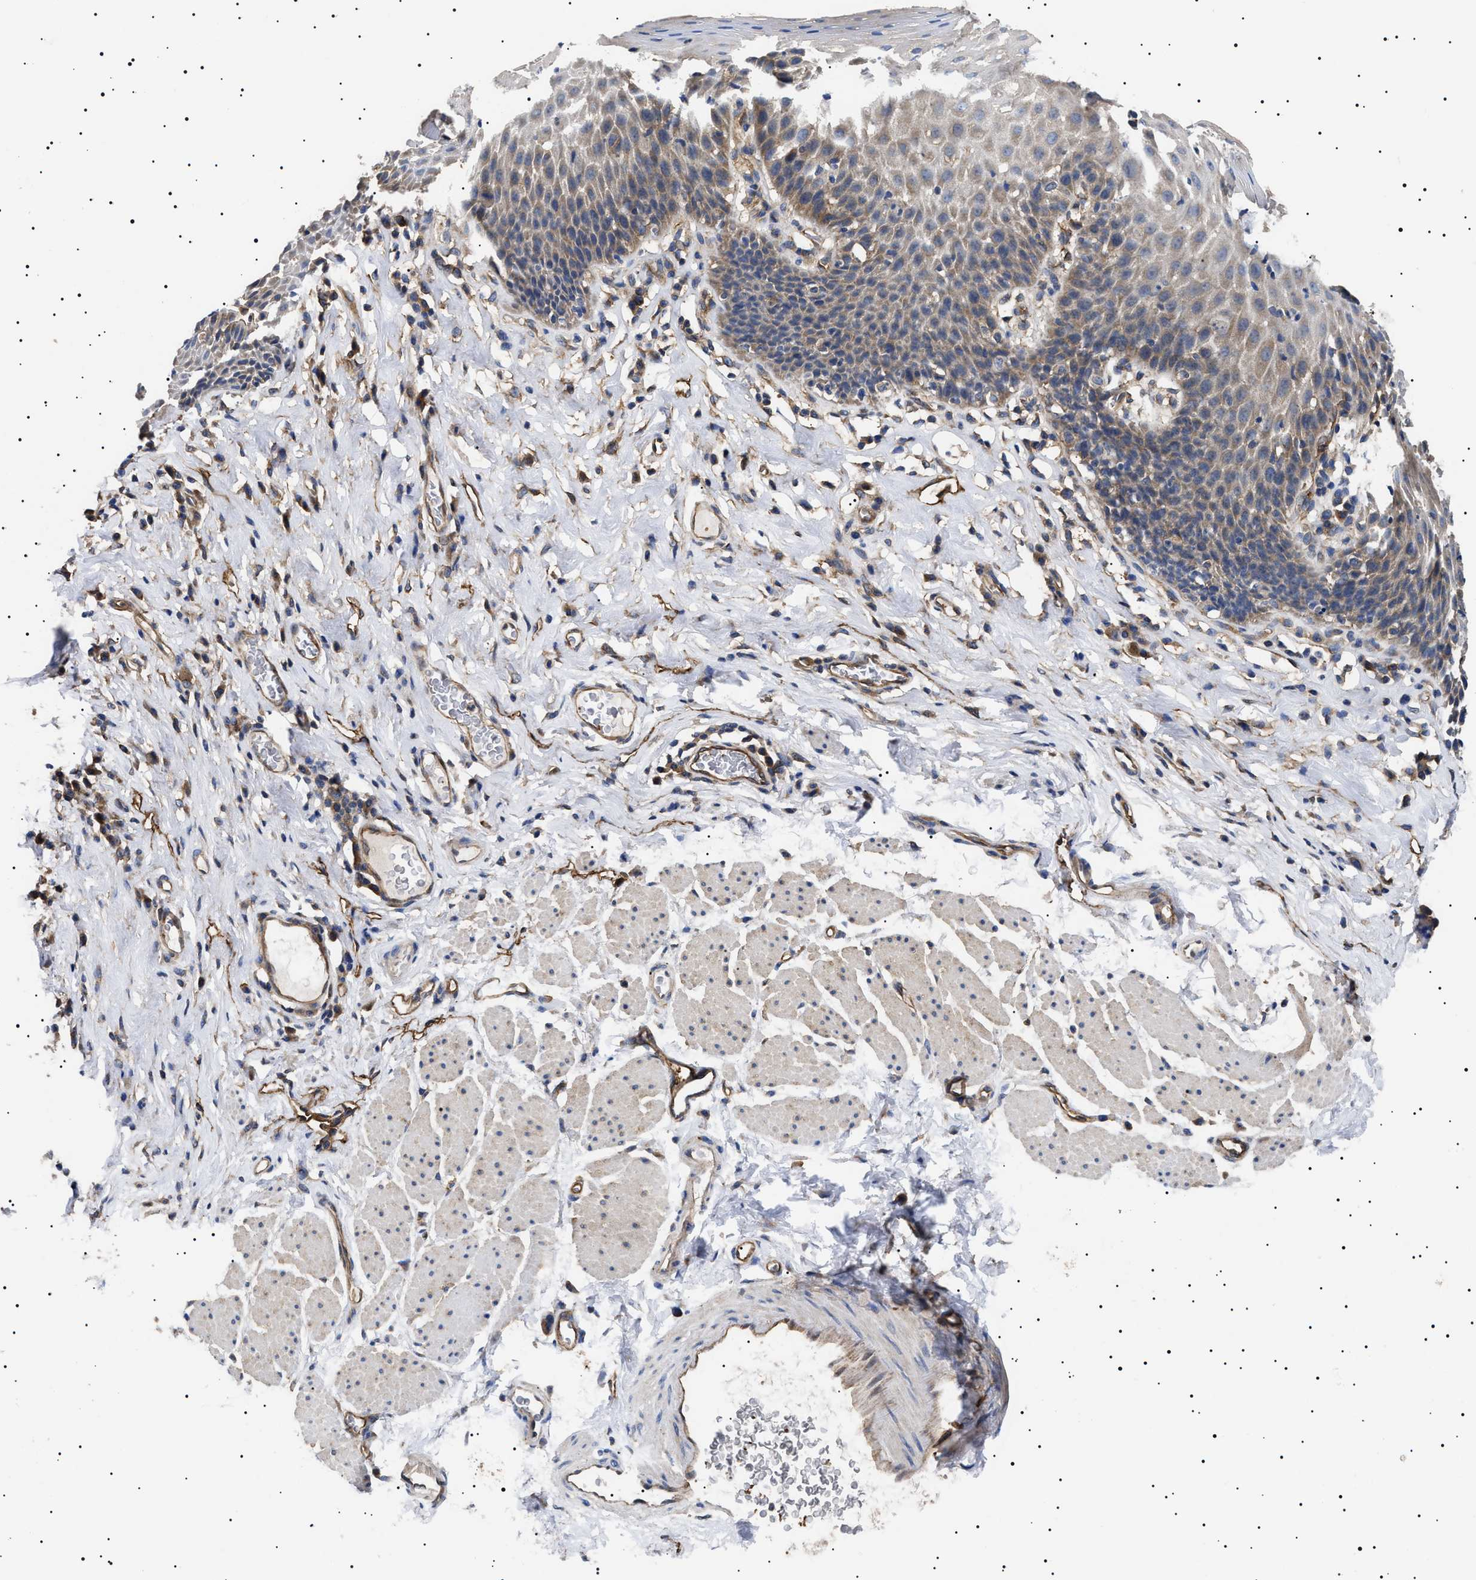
{"staining": {"intensity": "moderate", "quantity": ">75%", "location": "cytoplasmic/membranous"}, "tissue": "esophagus", "cell_type": "Squamous epithelial cells", "image_type": "normal", "snomed": [{"axis": "morphology", "description": "Normal tissue, NOS"}, {"axis": "topography", "description": "Esophagus"}], "caption": "Esophagus stained with immunohistochemistry reveals moderate cytoplasmic/membranous expression in about >75% of squamous epithelial cells.", "gene": "TPP2", "patient": {"sex": "female", "age": 61}}